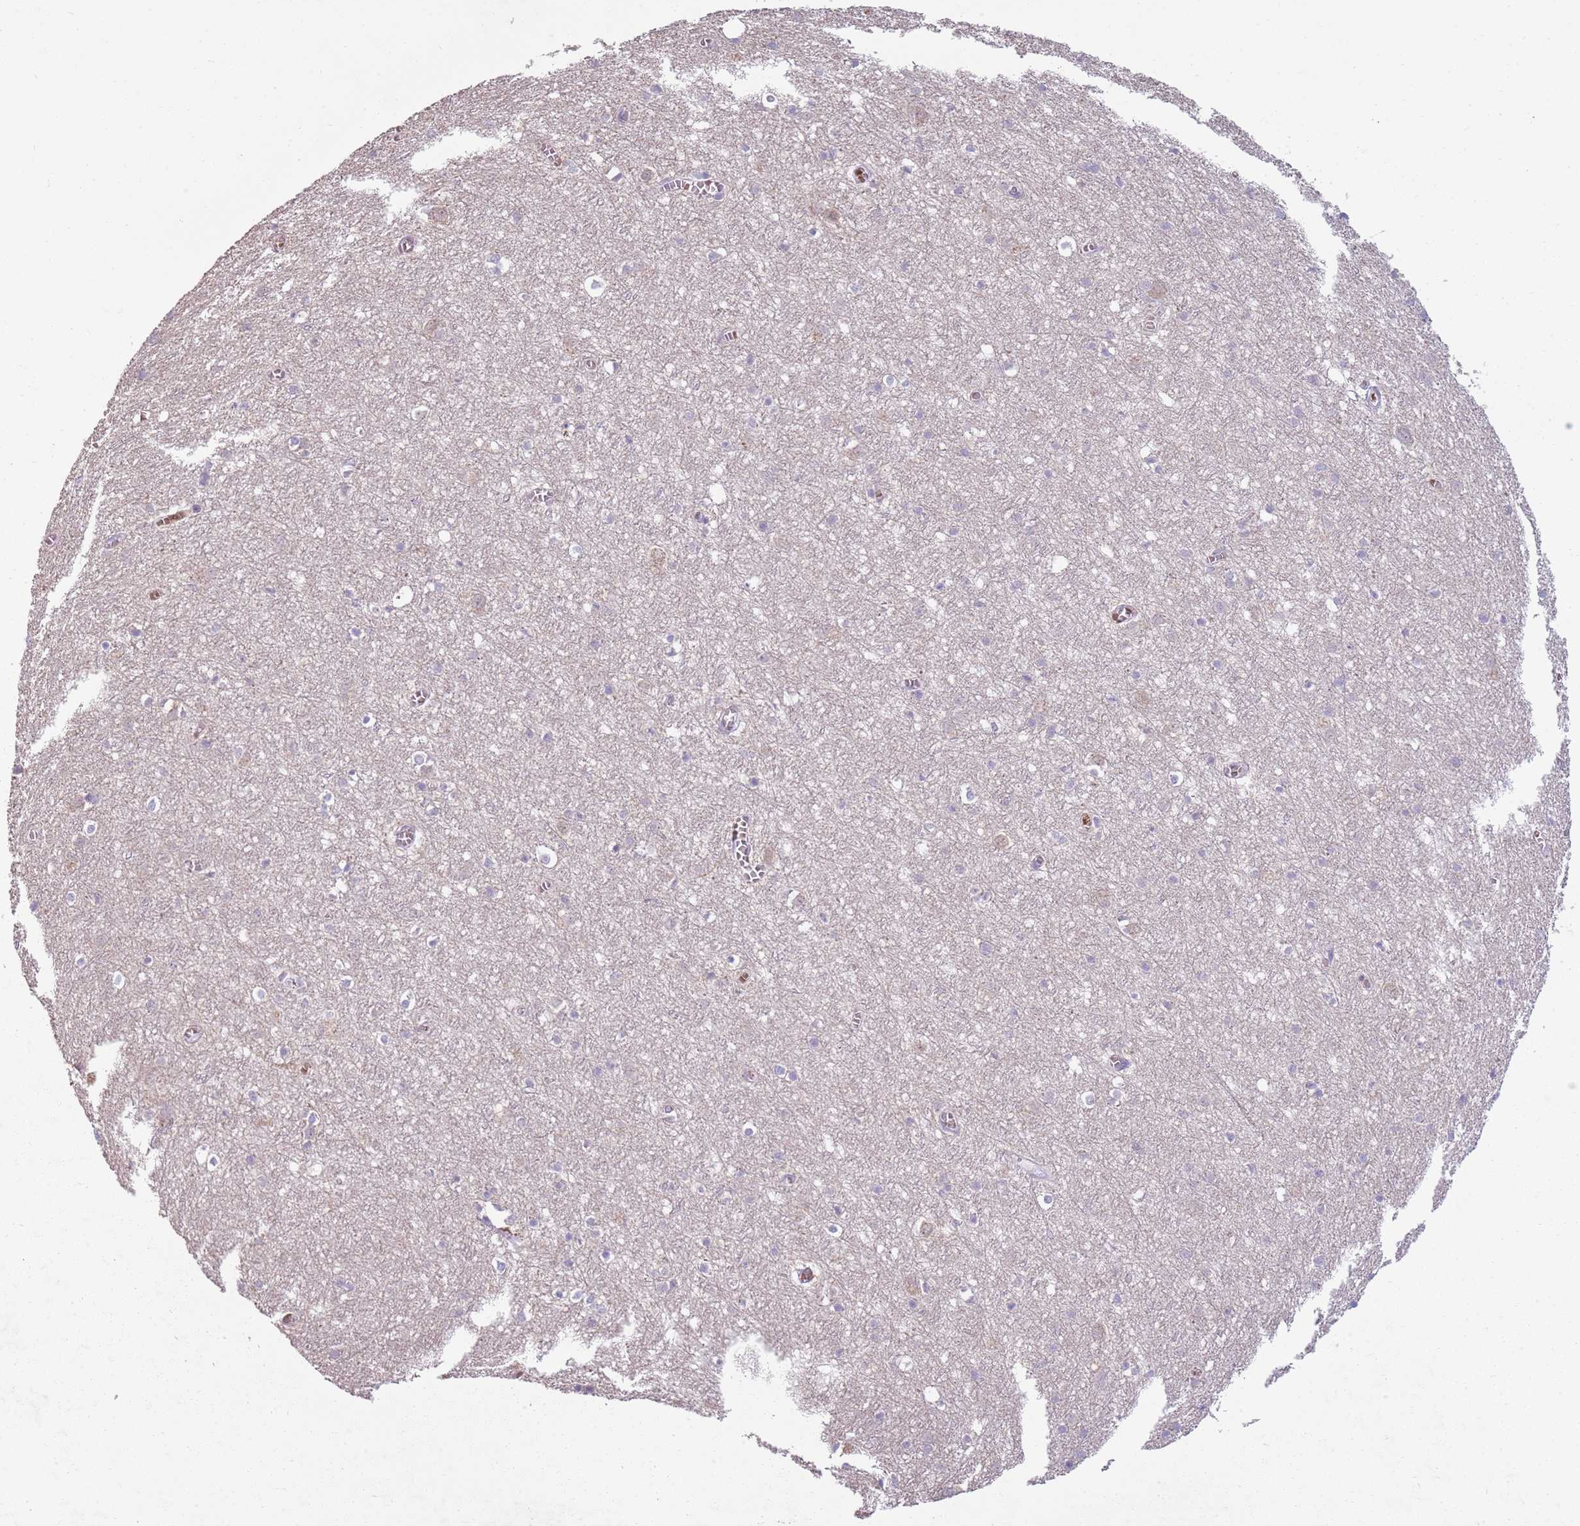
{"staining": {"intensity": "negative", "quantity": "none", "location": "none"}, "tissue": "cerebral cortex", "cell_type": "Endothelial cells", "image_type": "normal", "snomed": [{"axis": "morphology", "description": "Normal tissue, NOS"}, {"axis": "topography", "description": "Cerebral cortex"}], "caption": "Histopathology image shows no protein positivity in endothelial cells of unremarkable cerebral cortex. The staining is performed using DAB (3,3'-diaminobenzidine) brown chromogen with nuclei counter-stained in using hematoxylin.", "gene": "TEKT4", "patient": {"sex": "female", "age": 64}}